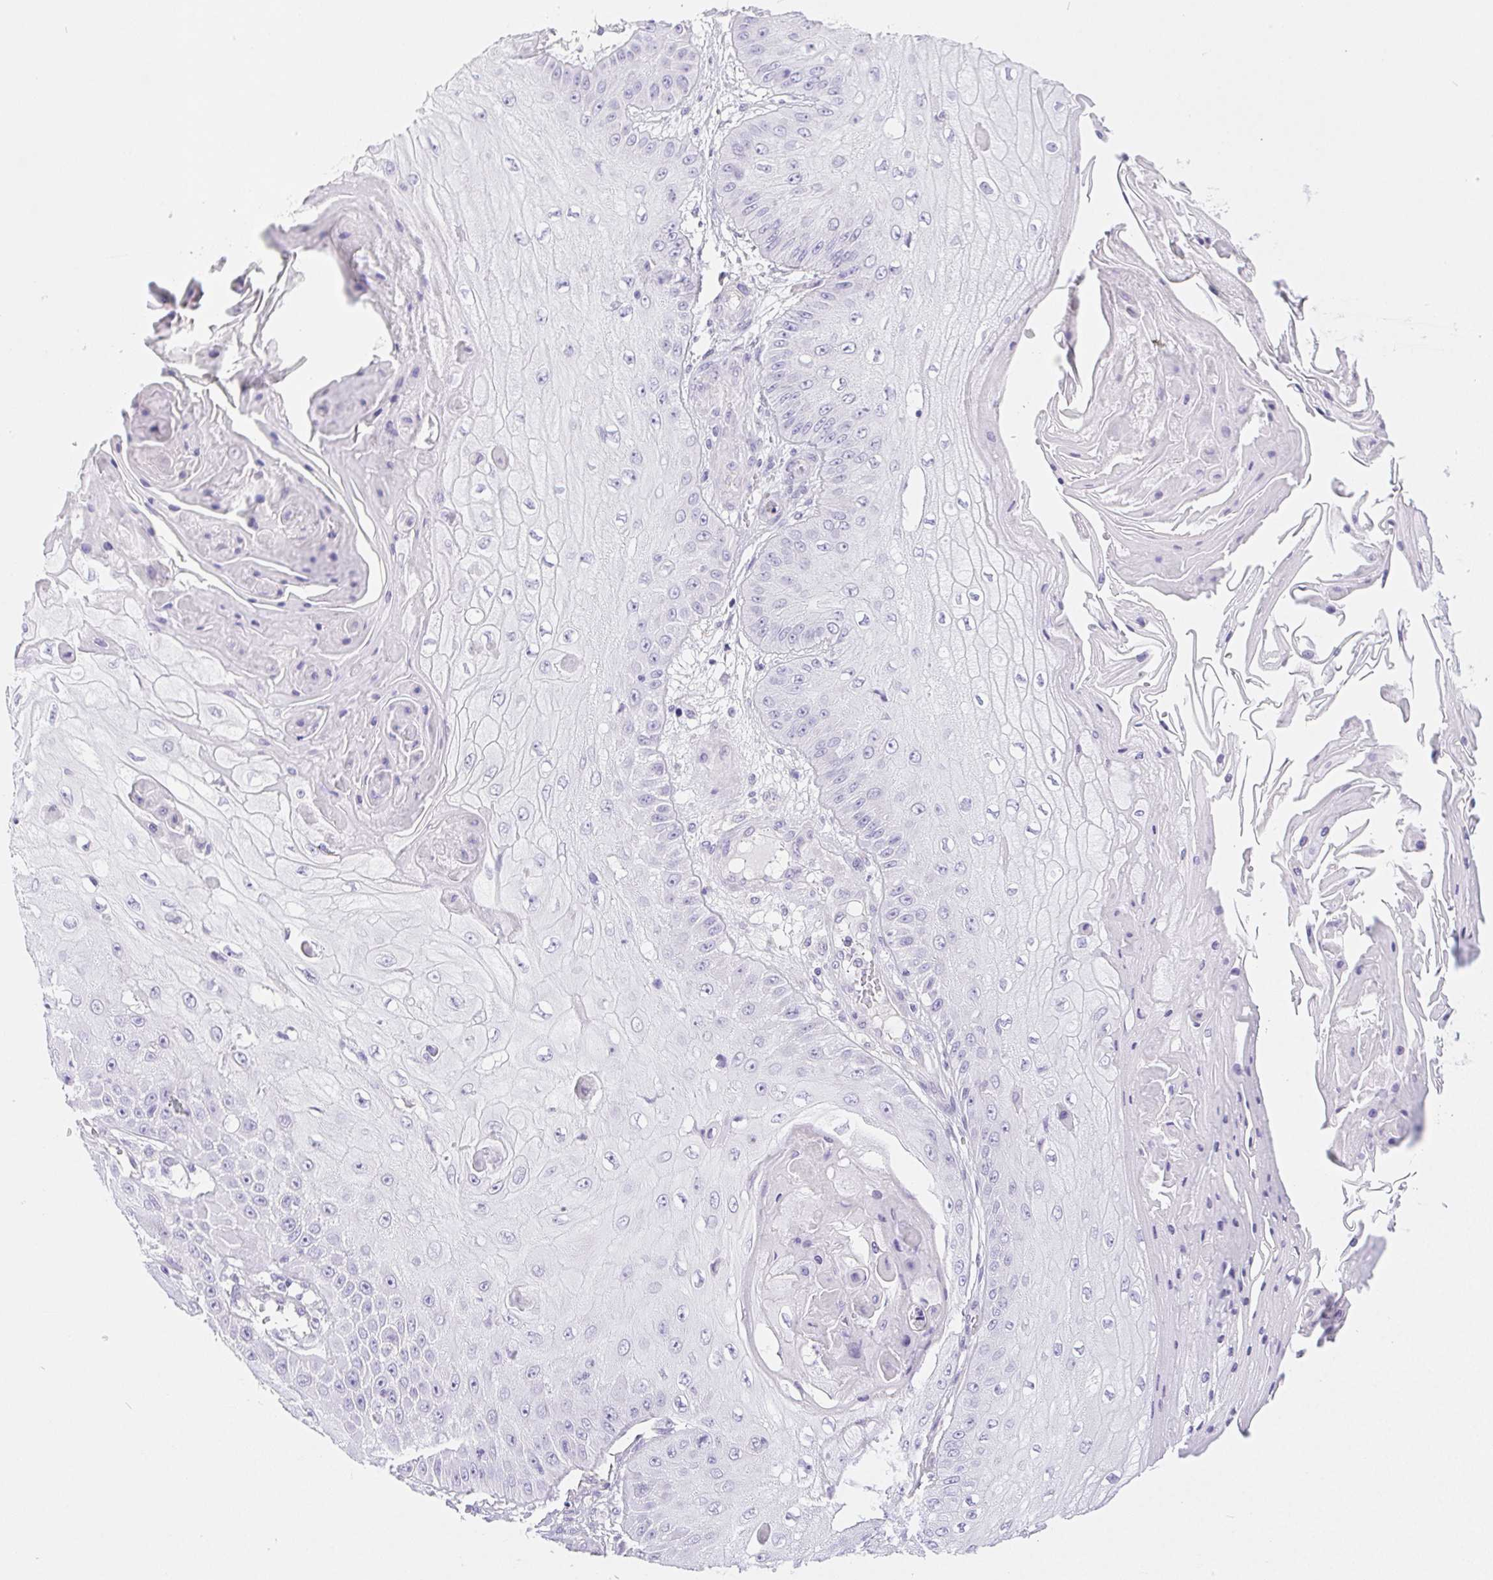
{"staining": {"intensity": "negative", "quantity": "none", "location": "none"}, "tissue": "skin cancer", "cell_type": "Tumor cells", "image_type": "cancer", "snomed": [{"axis": "morphology", "description": "Squamous cell carcinoma, NOS"}, {"axis": "topography", "description": "Skin"}], "caption": "IHC of skin squamous cell carcinoma demonstrates no staining in tumor cells.", "gene": "PNLIP", "patient": {"sex": "male", "age": 70}}